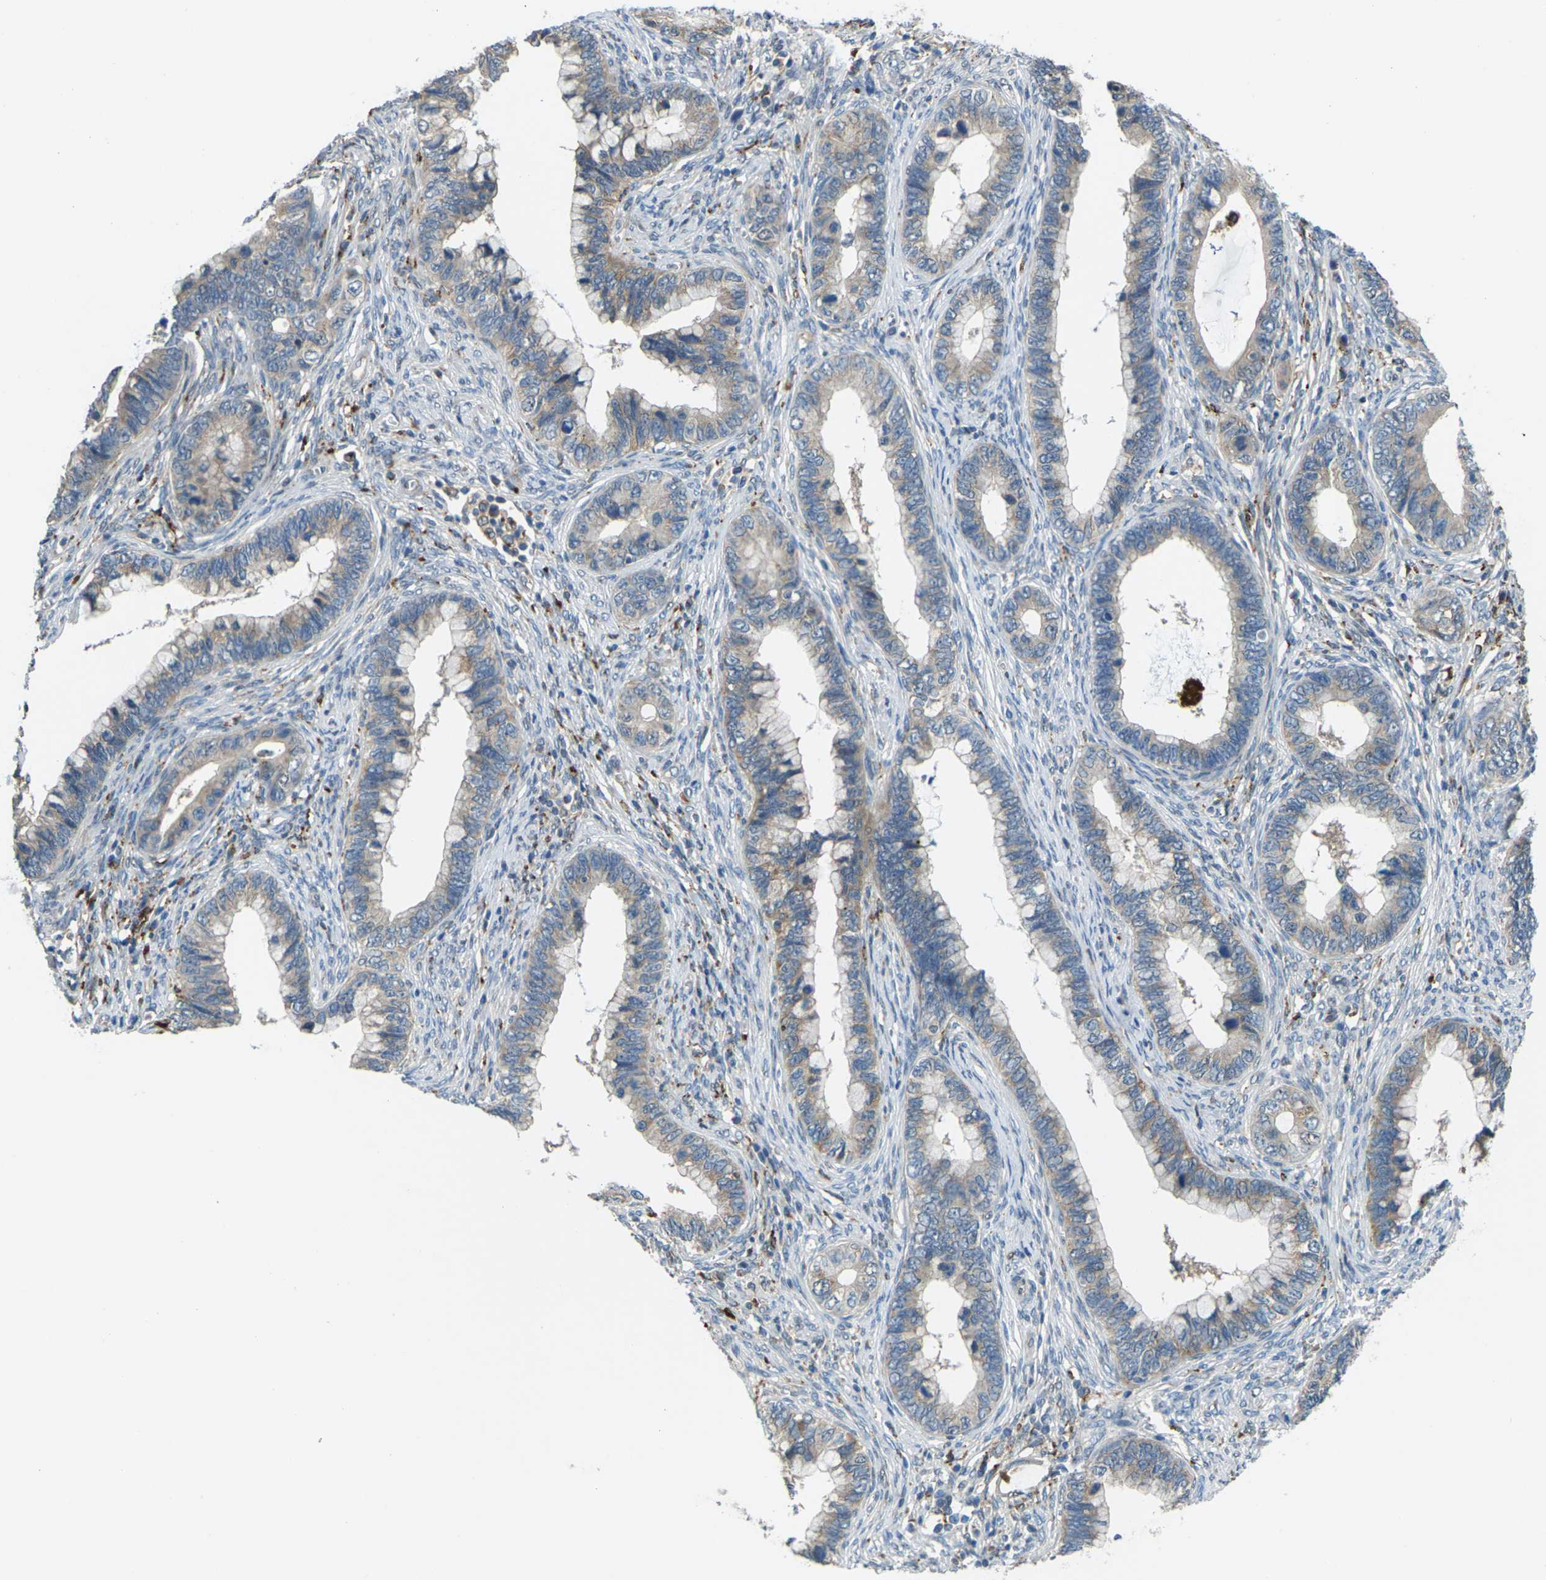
{"staining": {"intensity": "weak", "quantity": "25%-75%", "location": "cytoplasmic/membranous"}, "tissue": "cervical cancer", "cell_type": "Tumor cells", "image_type": "cancer", "snomed": [{"axis": "morphology", "description": "Adenocarcinoma, NOS"}, {"axis": "topography", "description": "Cervix"}], "caption": "Cervical adenocarcinoma was stained to show a protein in brown. There is low levels of weak cytoplasmic/membranous expression in about 25%-75% of tumor cells.", "gene": "SLC31A2", "patient": {"sex": "female", "age": 44}}